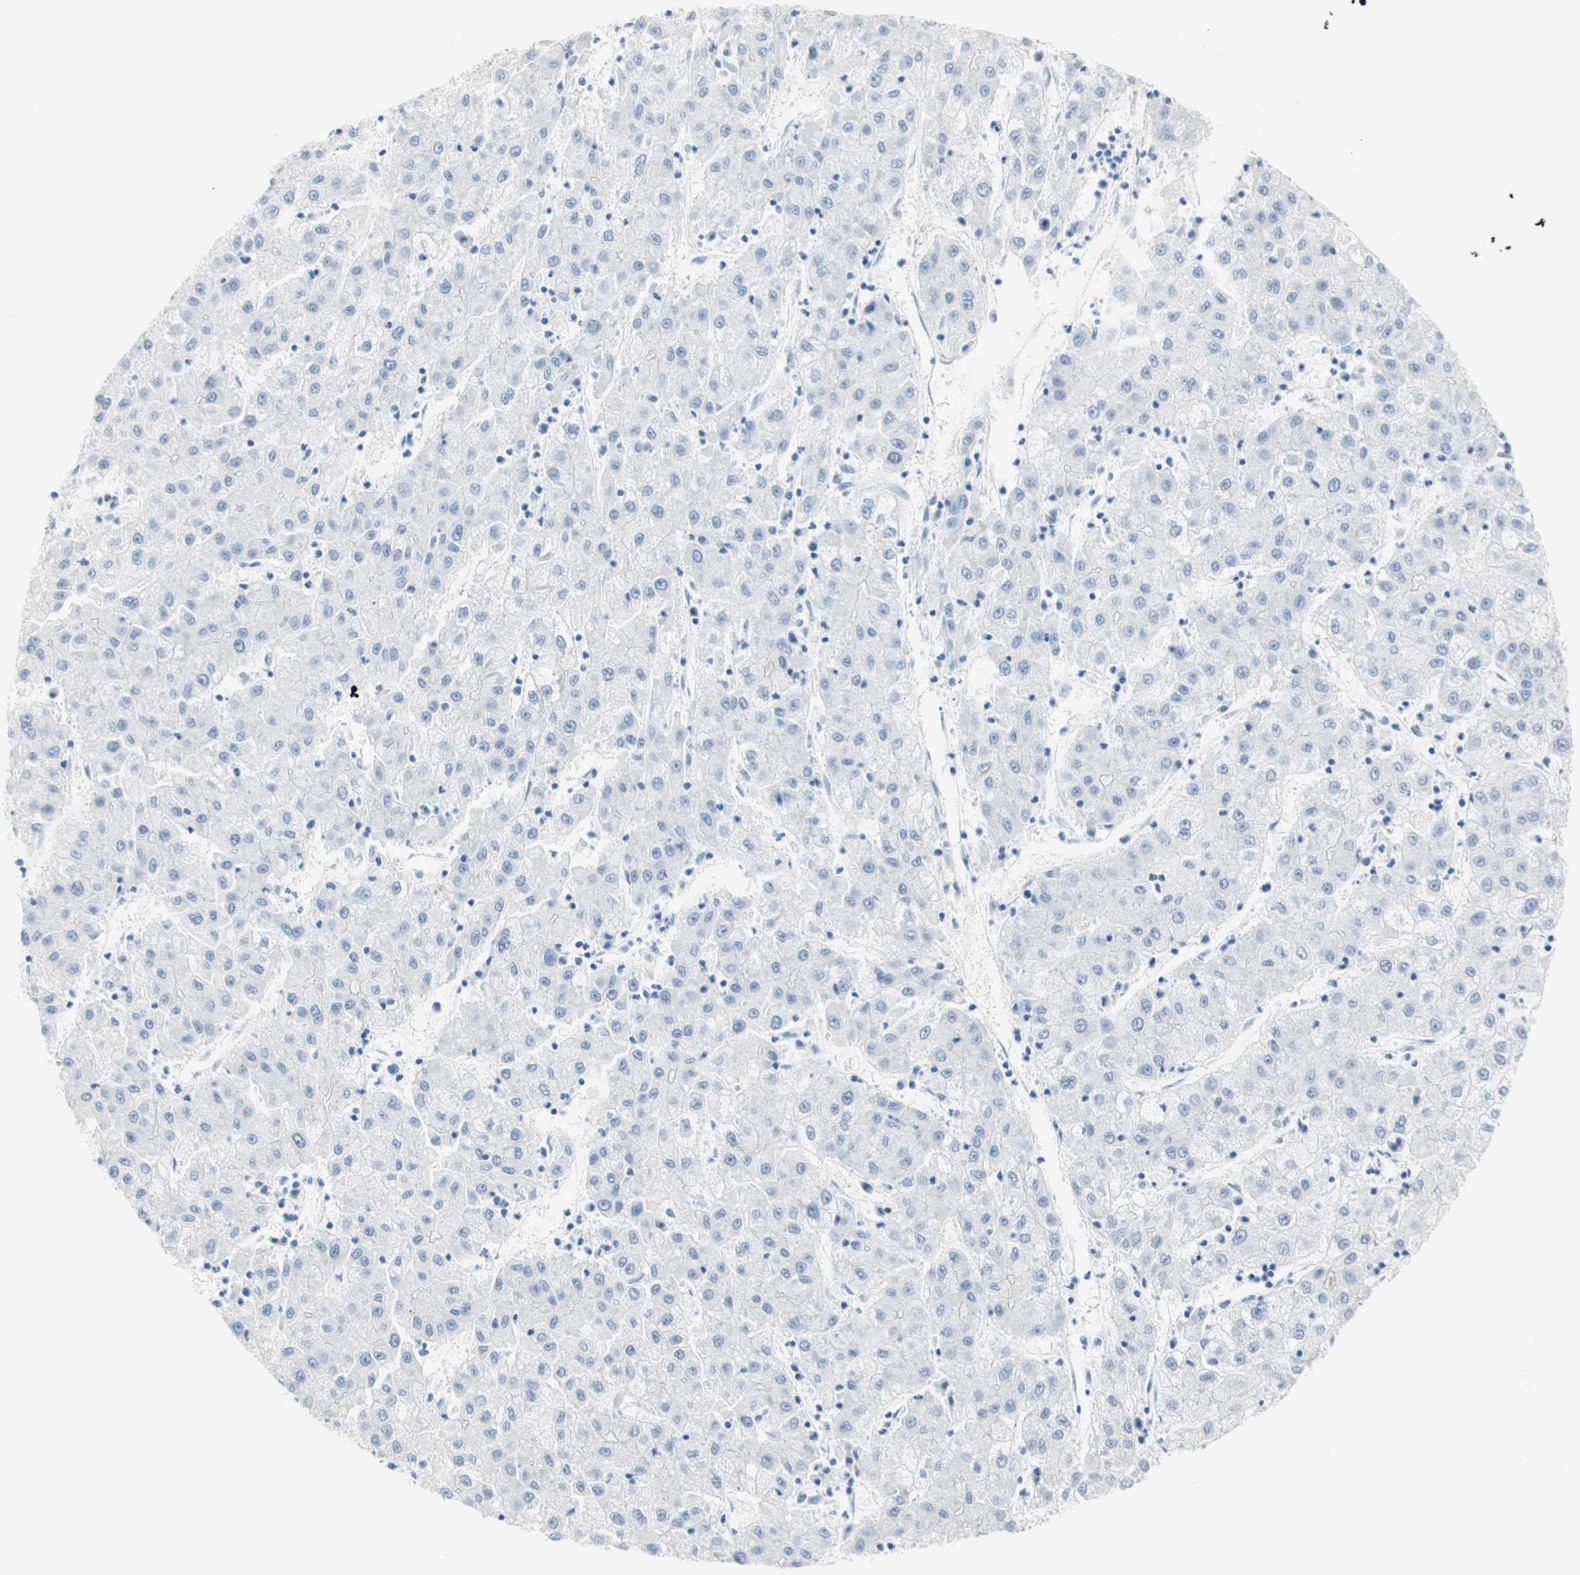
{"staining": {"intensity": "negative", "quantity": "none", "location": "none"}, "tissue": "liver cancer", "cell_type": "Tumor cells", "image_type": "cancer", "snomed": [{"axis": "morphology", "description": "Carcinoma, Hepatocellular, NOS"}, {"axis": "topography", "description": "Liver"}], "caption": "High power microscopy image of an immunohistochemistry (IHC) photomicrograph of hepatocellular carcinoma (liver), revealing no significant expression in tumor cells. (Brightfield microscopy of DAB (3,3'-diaminobenzidine) immunohistochemistry at high magnification).", "gene": "MLLT10", "patient": {"sex": "male", "age": 72}}